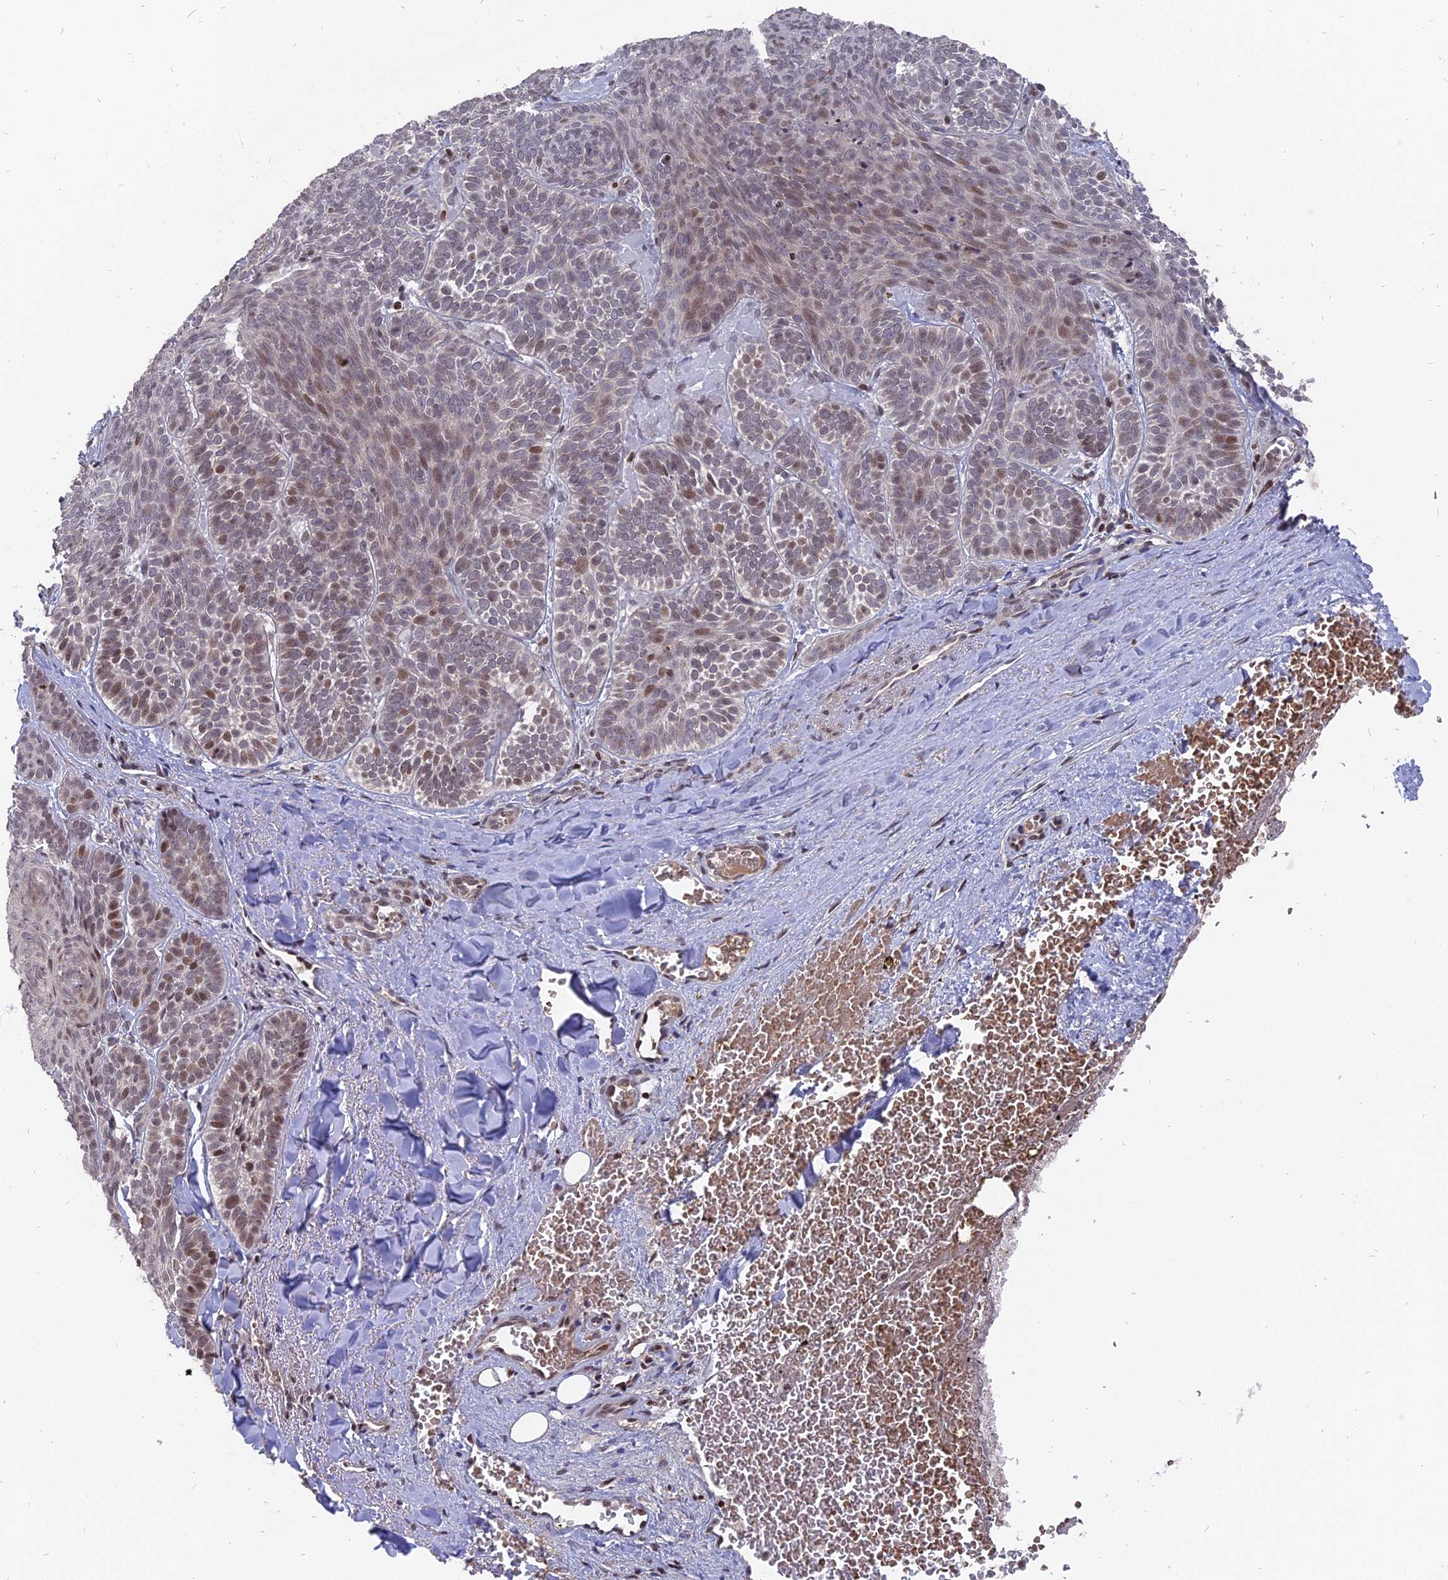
{"staining": {"intensity": "weak", "quantity": "25%-75%", "location": "nuclear"}, "tissue": "skin cancer", "cell_type": "Tumor cells", "image_type": "cancer", "snomed": [{"axis": "morphology", "description": "Basal cell carcinoma"}, {"axis": "topography", "description": "Skin"}], "caption": "The immunohistochemical stain labels weak nuclear expression in tumor cells of basal cell carcinoma (skin) tissue.", "gene": "NR1H3", "patient": {"sex": "male", "age": 85}}